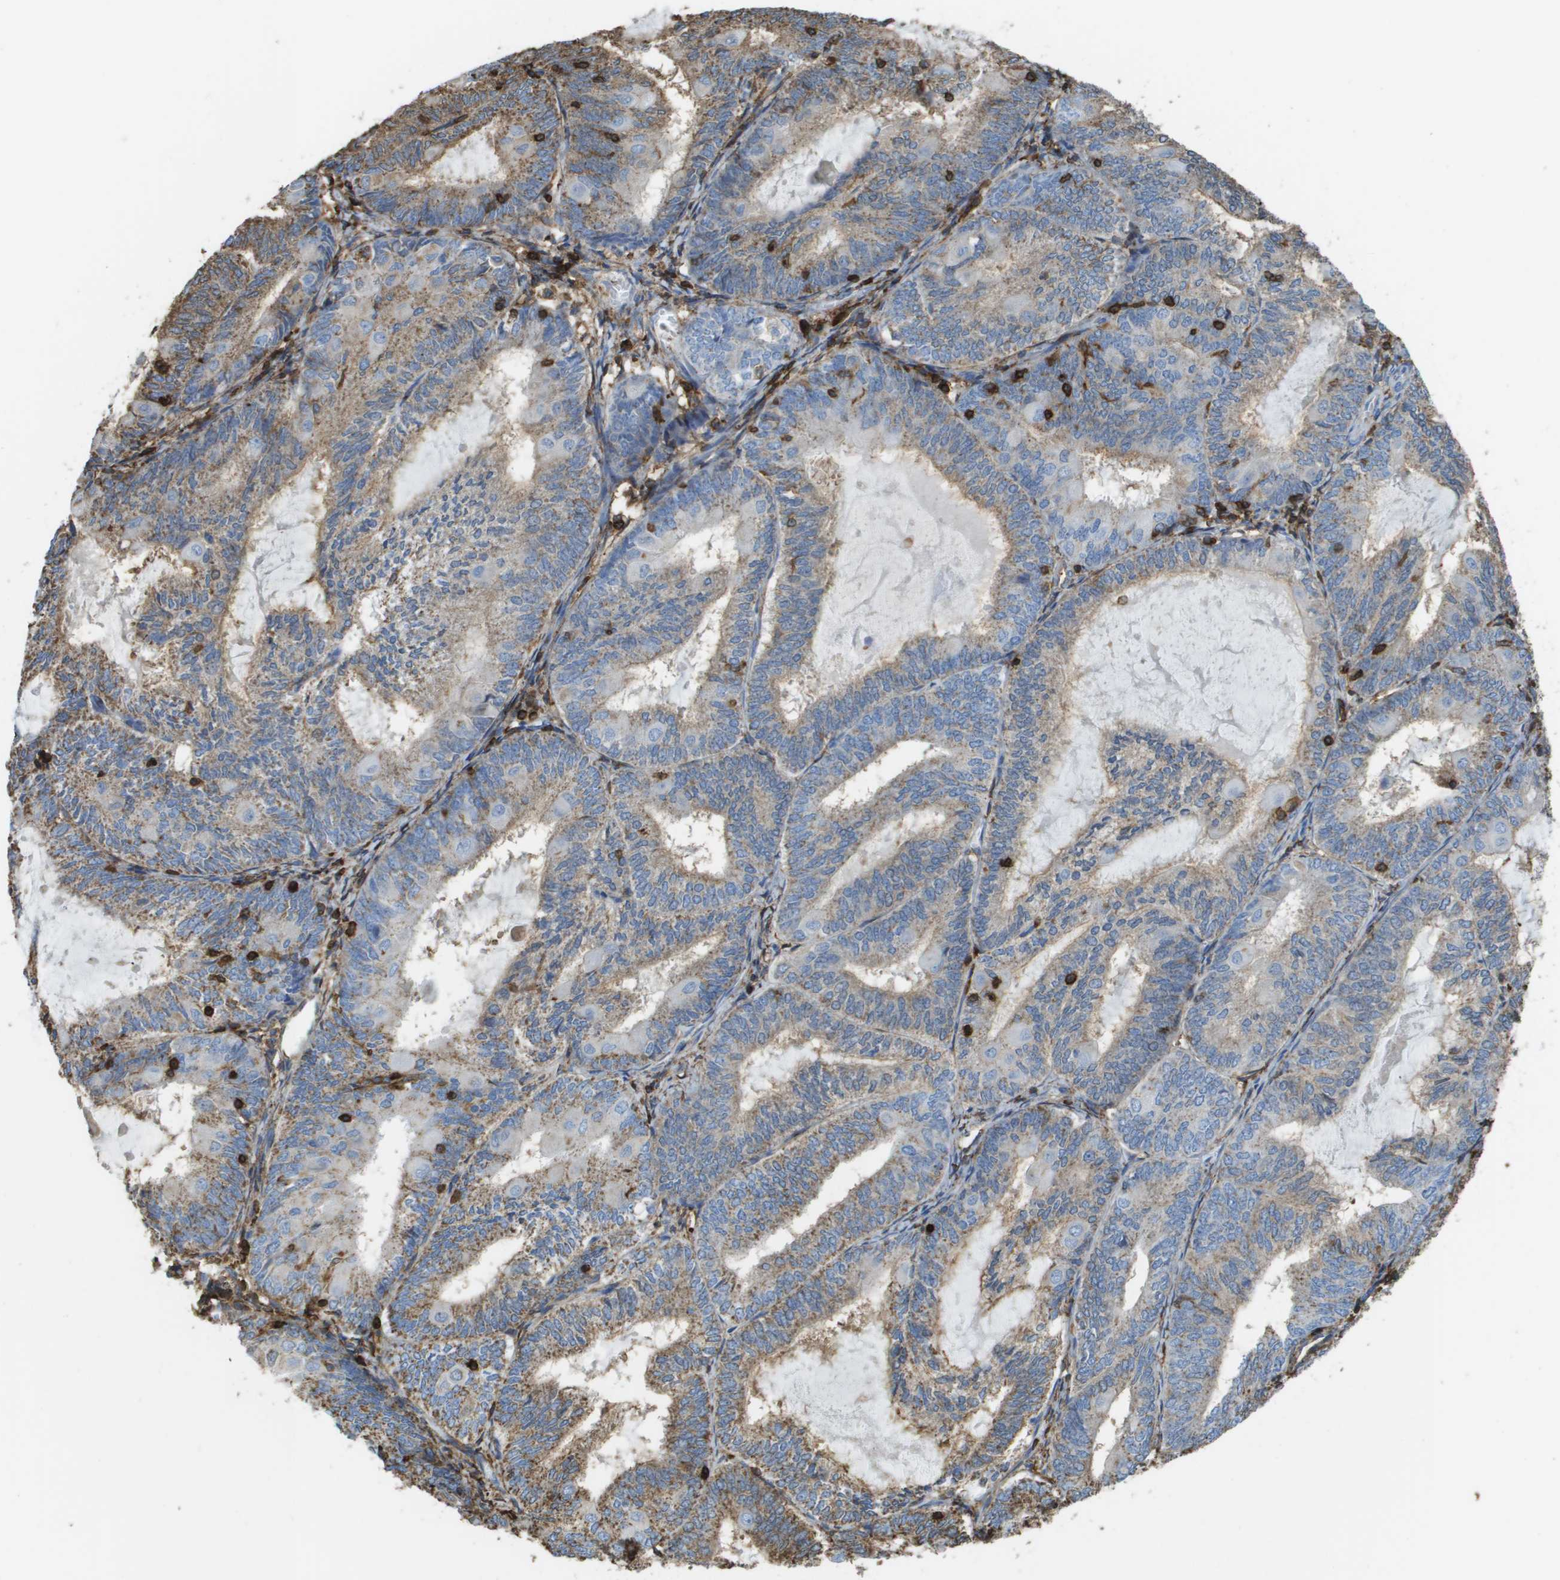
{"staining": {"intensity": "weak", "quantity": ">75%", "location": "cytoplasmic/membranous"}, "tissue": "endometrial cancer", "cell_type": "Tumor cells", "image_type": "cancer", "snomed": [{"axis": "morphology", "description": "Adenocarcinoma, NOS"}, {"axis": "topography", "description": "Endometrium"}], "caption": "Tumor cells show weak cytoplasmic/membranous expression in about >75% of cells in endometrial cancer (adenocarcinoma).", "gene": "PASK", "patient": {"sex": "female", "age": 81}}